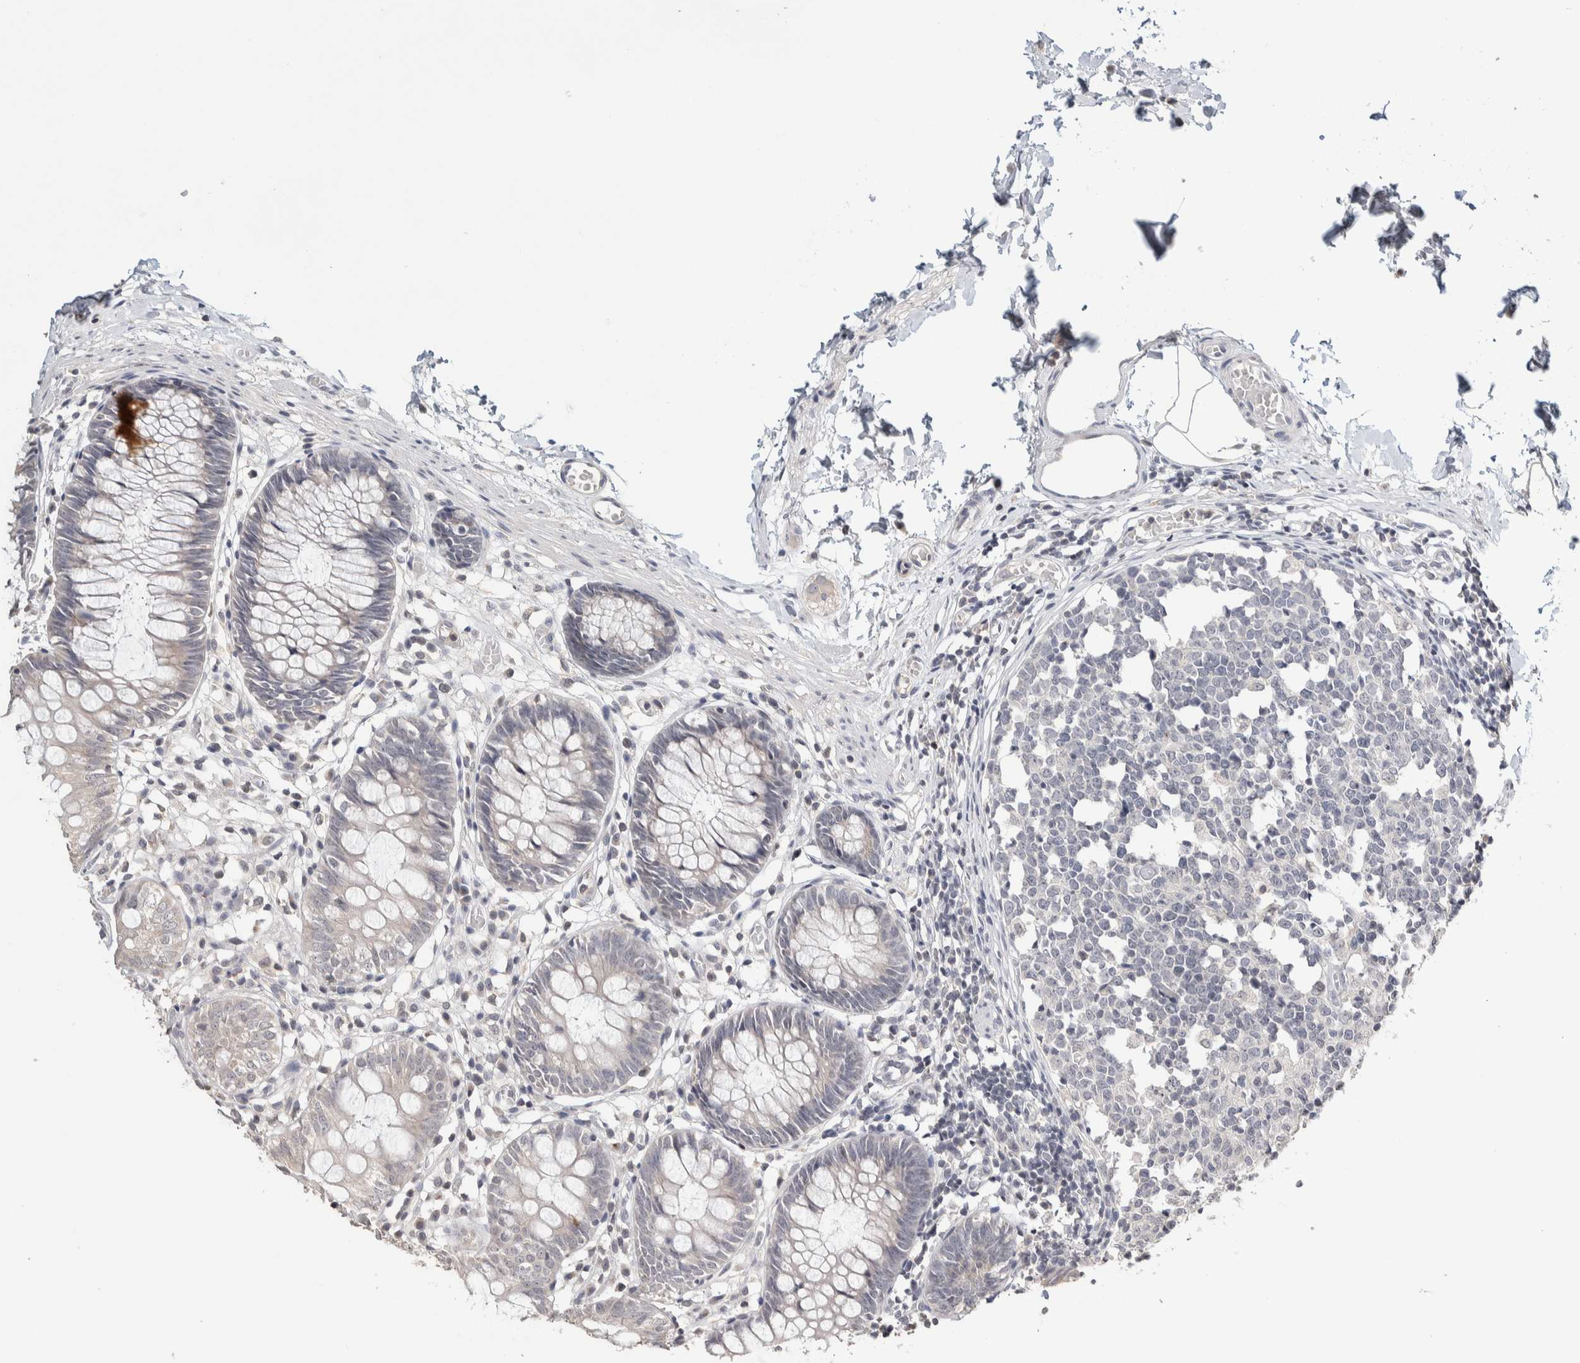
{"staining": {"intensity": "negative", "quantity": "none", "location": "none"}, "tissue": "colon", "cell_type": "Endothelial cells", "image_type": "normal", "snomed": [{"axis": "morphology", "description": "Normal tissue, NOS"}, {"axis": "topography", "description": "Colon"}], "caption": "Endothelial cells show no significant protein staining in unremarkable colon.", "gene": "CRAT", "patient": {"sex": "male", "age": 14}}